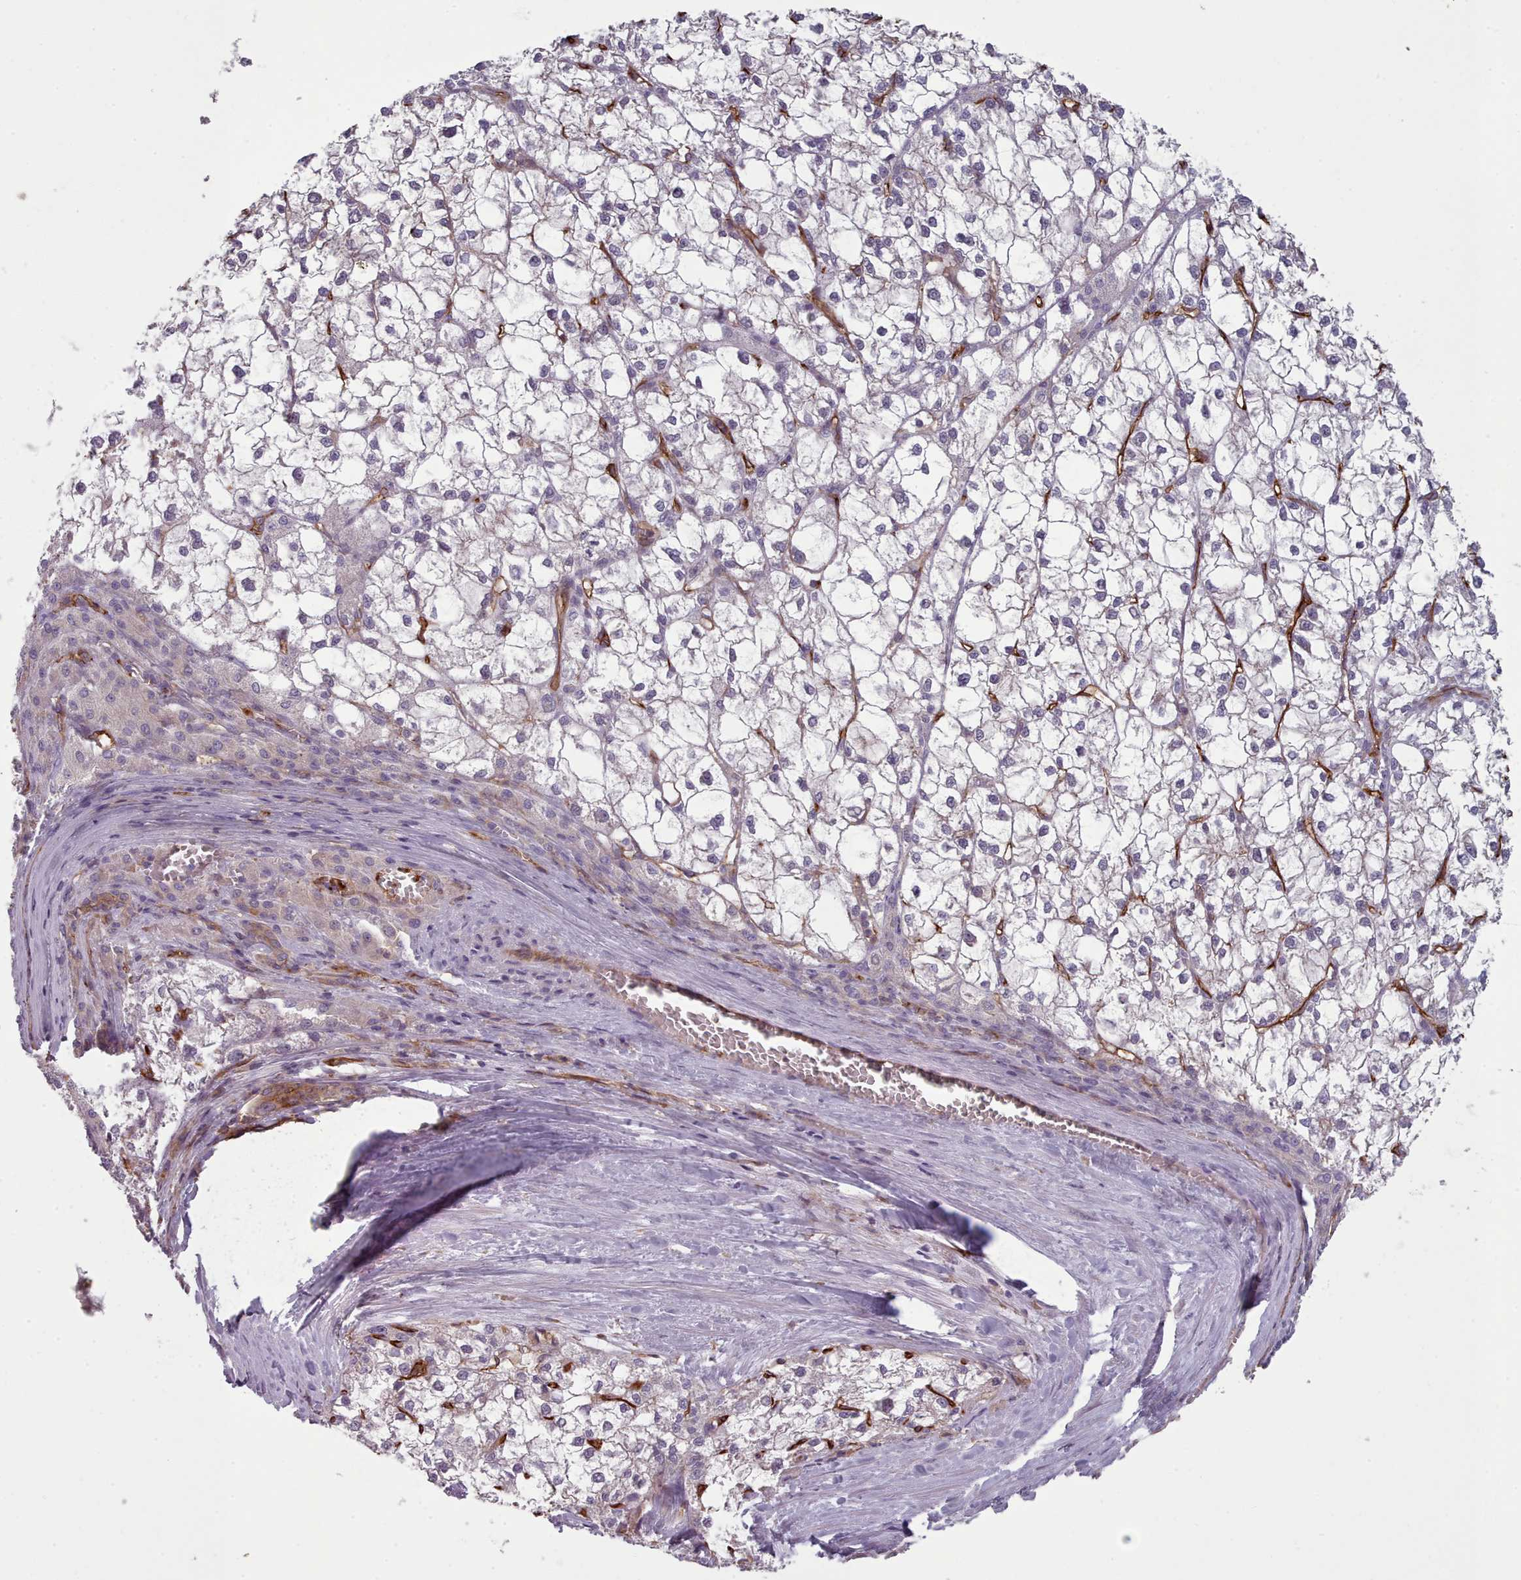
{"staining": {"intensity": "negative", "quantity": "none", "location": "none"}, "tissue": "liver cancer", "cell_type": "Tumor cells", "image_type": "cancer", "snomed": [{"axis": "morphology", "description": "Carcinoma, Hepatocellular, NOS"}, {"axis": "topography", "description": "Liver"}], "caption": "Tumor cells are negative for protein expression in human liver cancer (hepatocellular carcinoma).", "gene": "CD300LF", "patient": {"sex": "female", "age": 43}}